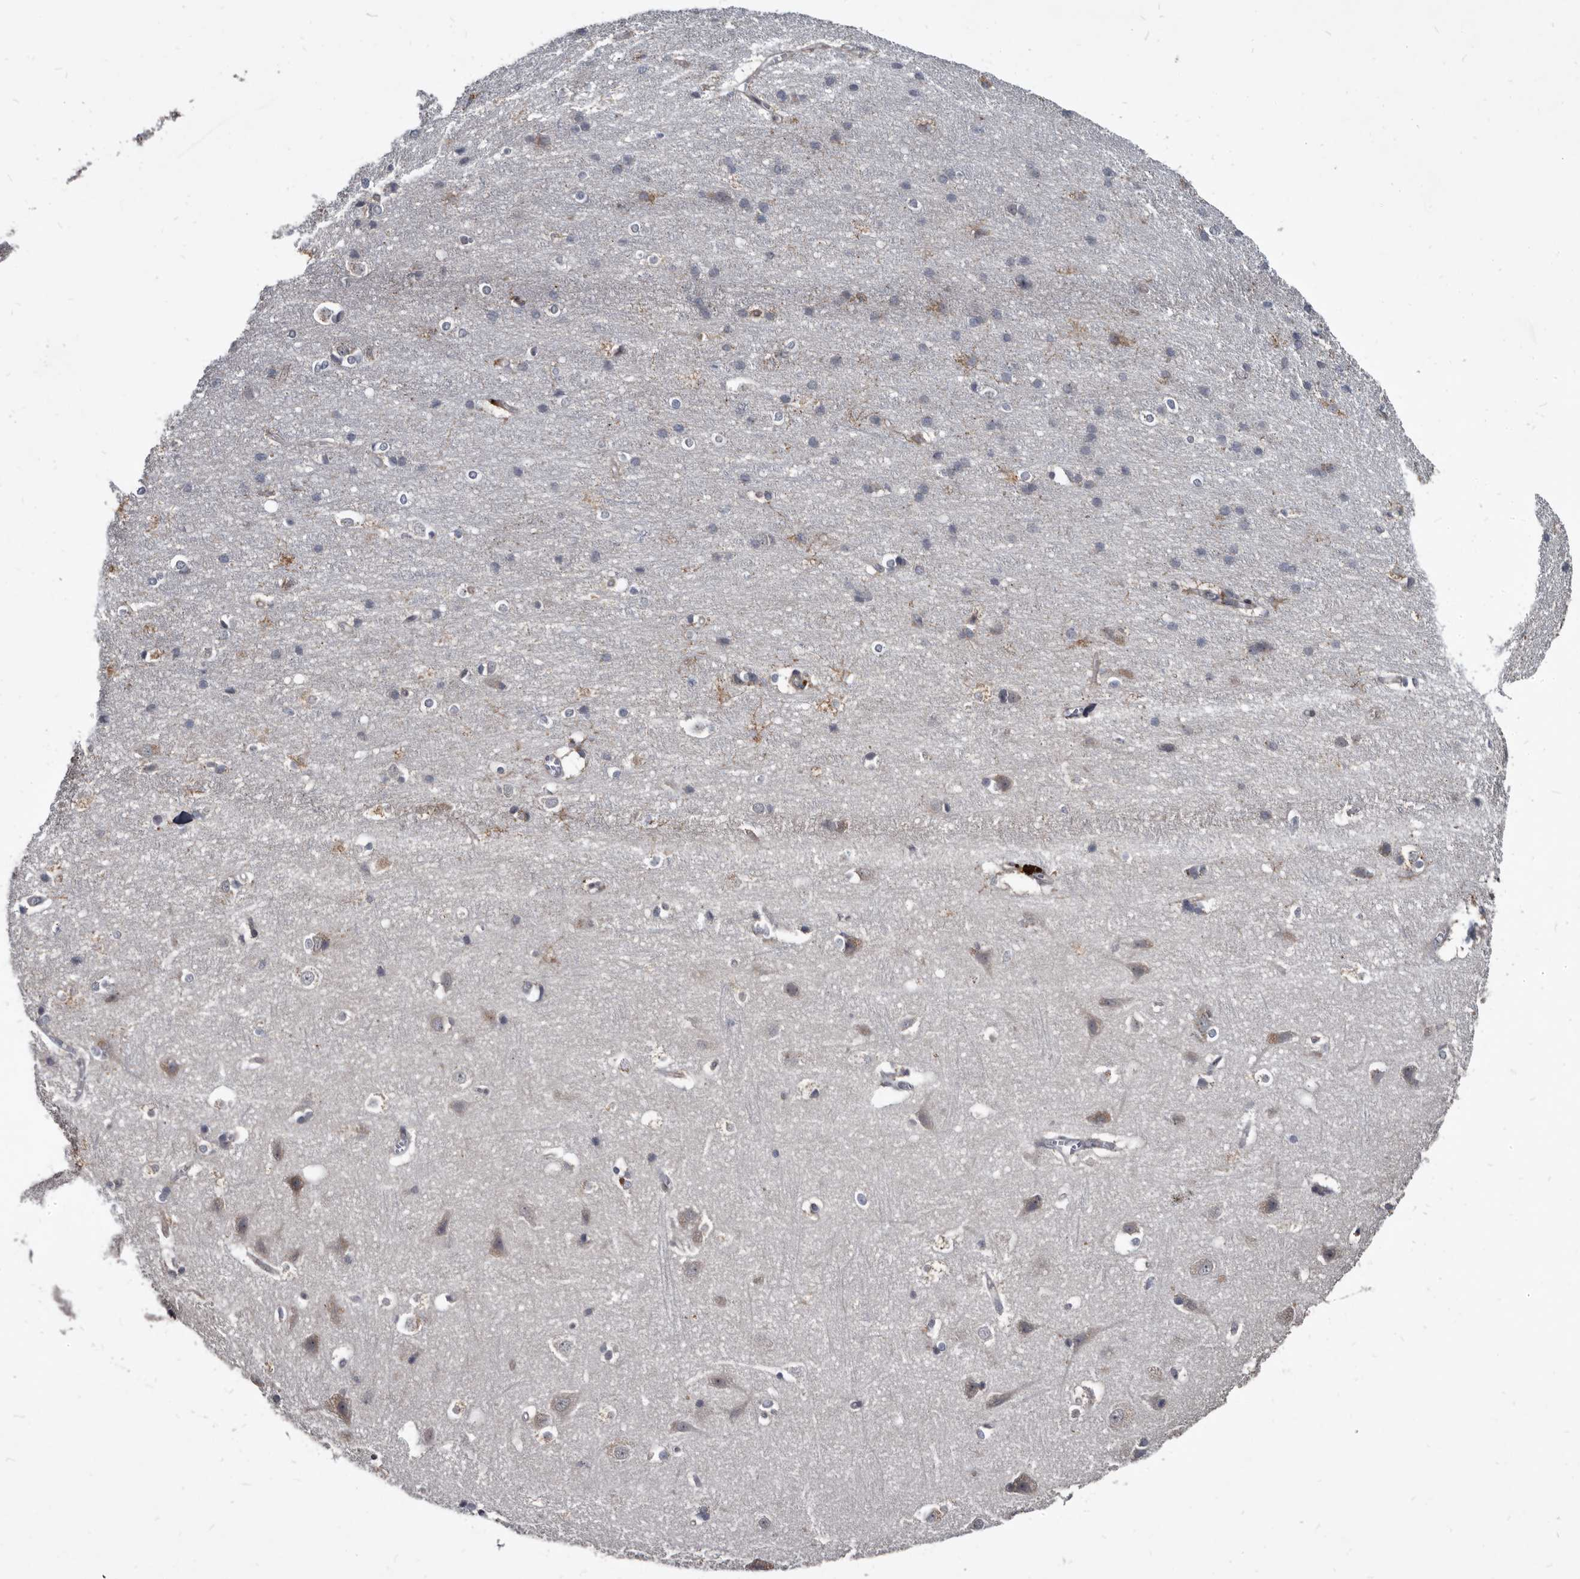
{"staining": {"intensity": "negative", "quantity": "none", "location": "none"}, "tissue": "cerebral cortex", "cell_type": "Endothelial cells", "image_type": "normal", "snomed": [{"axis": "morphology", "description": "Normal tissue, NOS"}, {"axis": "topography", "description": "Cerebral cortex"}], "caption": "The micrograph reveals no staining of endothelial cells in benign cerebral cortex. (Stains: DAB (3,3'-diaminobenzidine) IHC with hematoxylin counter stain, Microscopy: brightfield microscopy at high magnification).", "gene": "PROM1", "patient": {"sex": "male", "age": 54}}